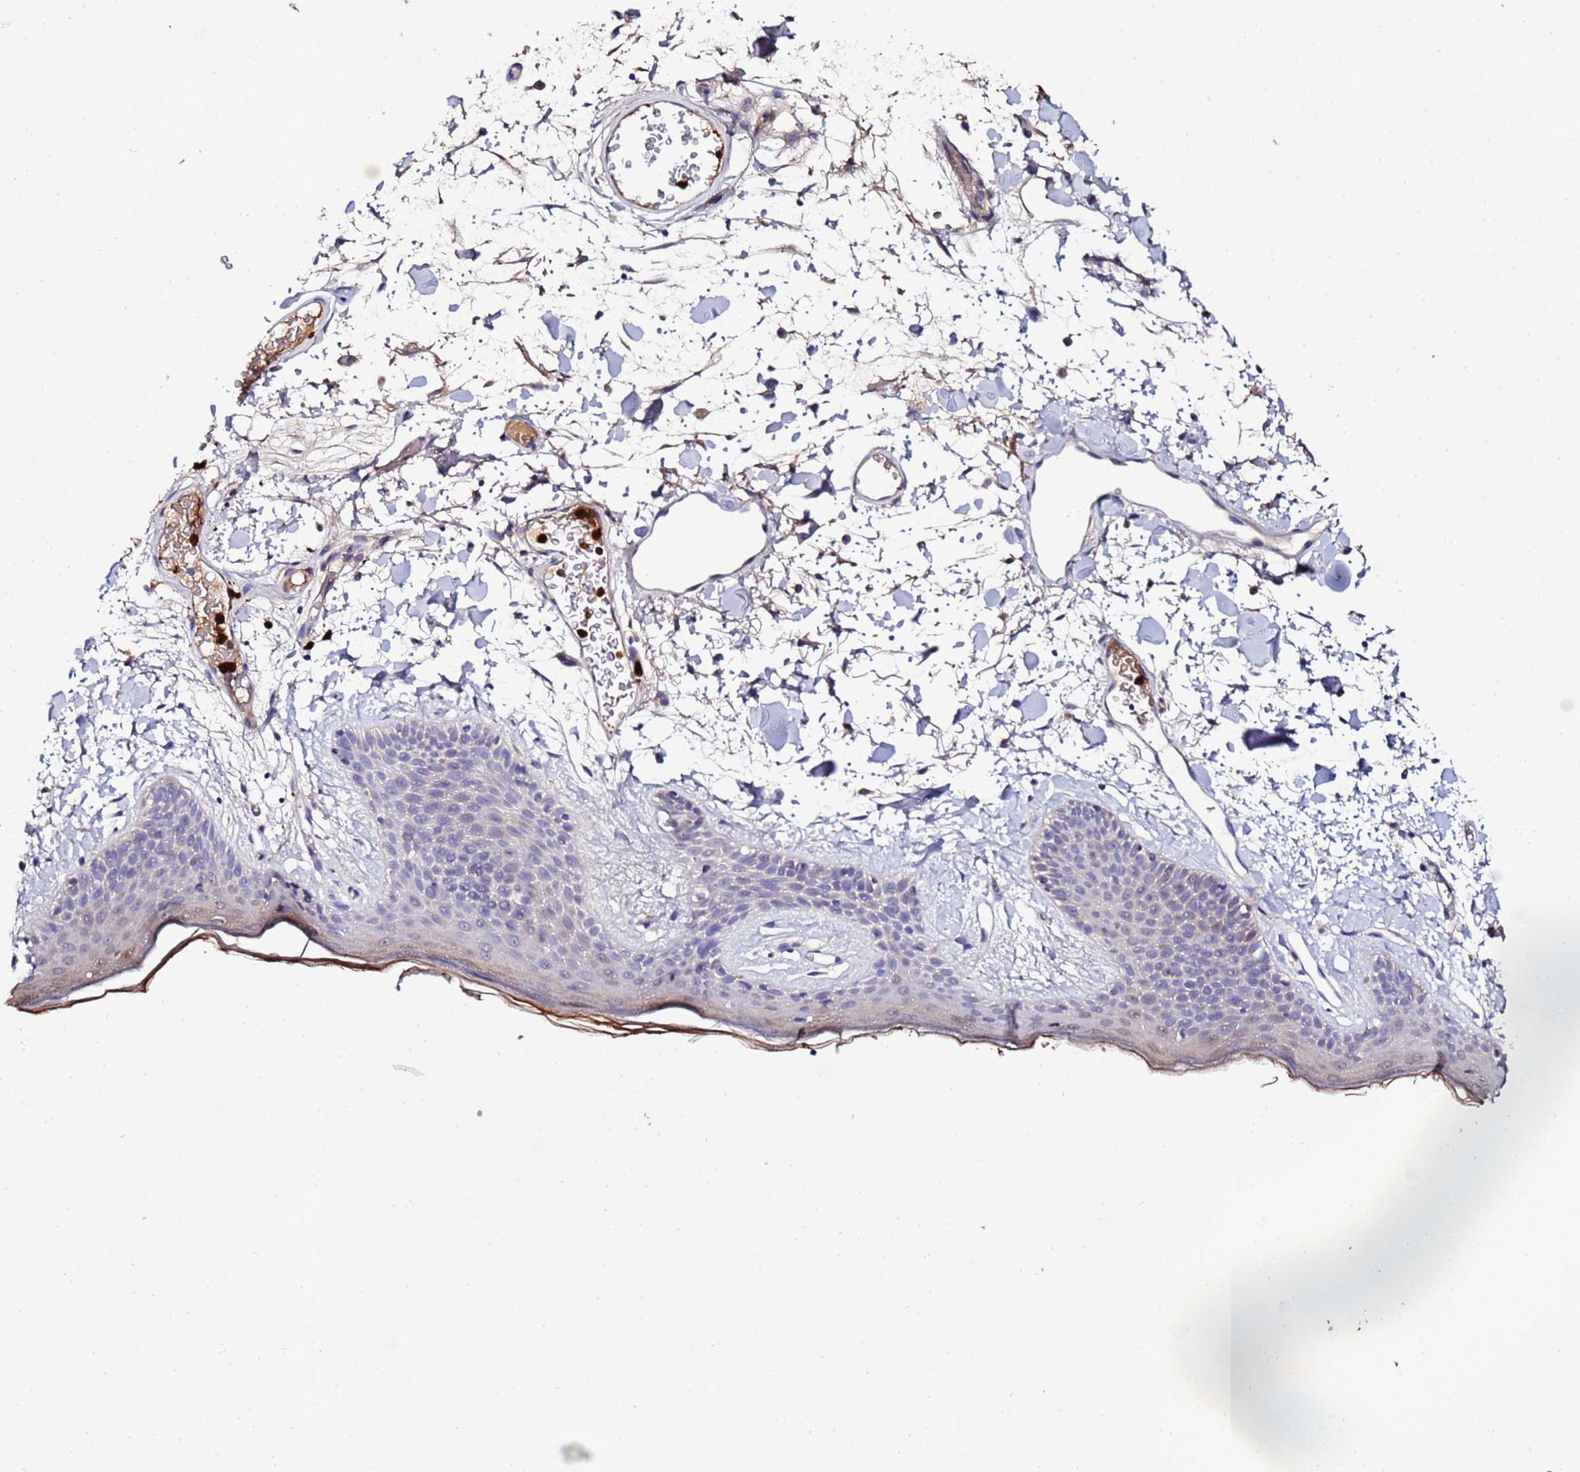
{"staining": {"intensity": "weak", "quantity": "<25%", "location": "cytoplasmic/membranous"}, "tissue": "skin", "cell_type": "Fibroblasts", "image_type": "normal", "snomed": [{"axis": "morphology", "description": "Normal tissue, NOS"}, {"axis": "topography", "description": "Skin"}], "caption": "This is an immunohistochemistry histopathology image of unremarkable skin. There is no positivity in fibroblasts.", "gene": "TUBAL3", "patient": {"sex": "male", "age": 79}}